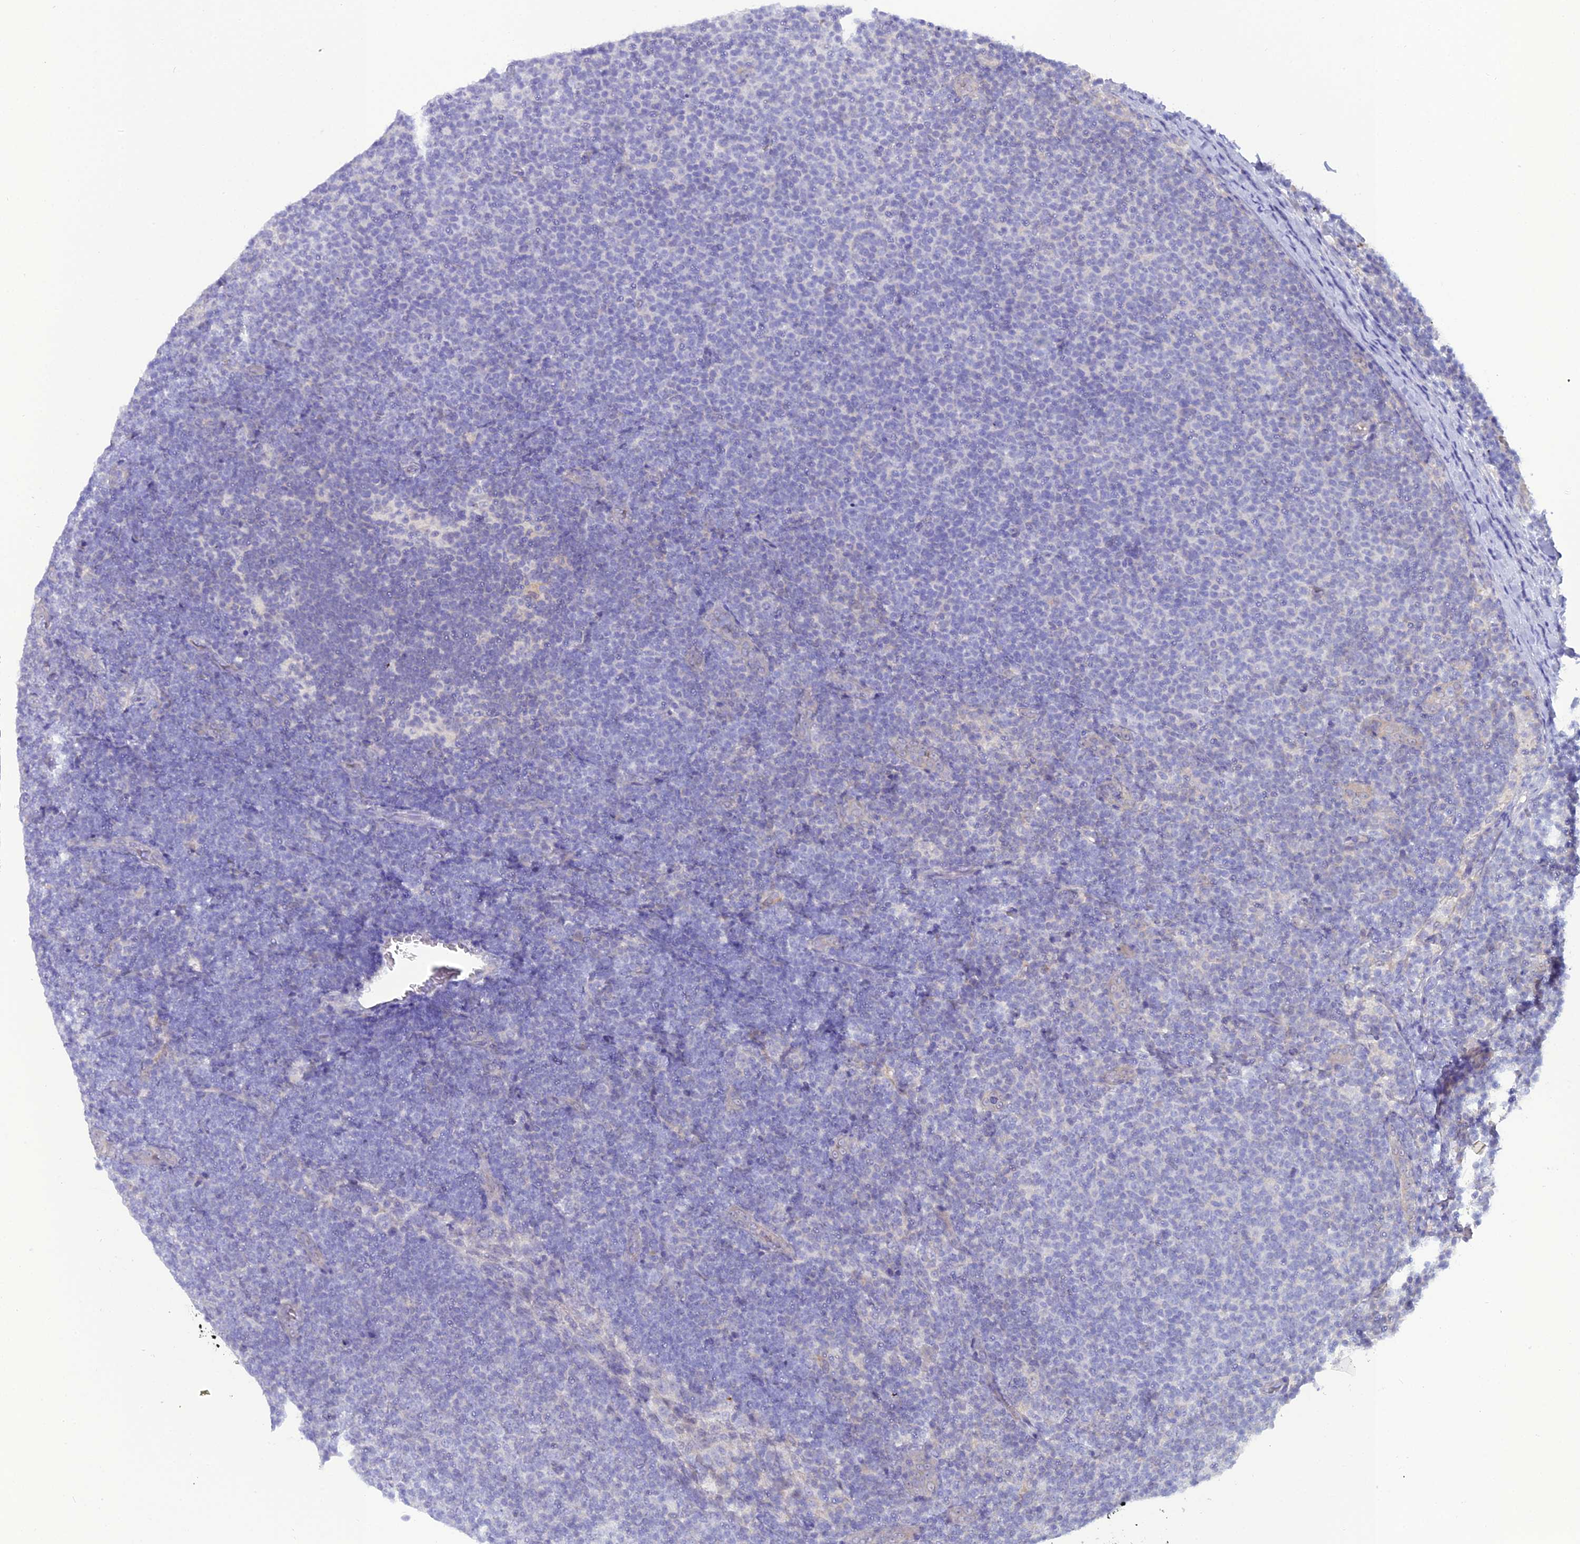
{"staining": {"intensity": "negative", "quantity": "none", "location": "none"}, "tissue": "lymphoma", "cell_type": "Tumor cells", "image_type": "cancer", "snomed": [{"axis": "morphology", "description": "Malignant lymphoma, non-Hodgkin's type, Low grade"}, {"axis": "topography", "description": "Lymph node"}], "caption": "There is no significant positivity in tumor cells of lymphoma.", "gene": "GNPNAT1", "patient": {"sex": "male", "age": 66}}